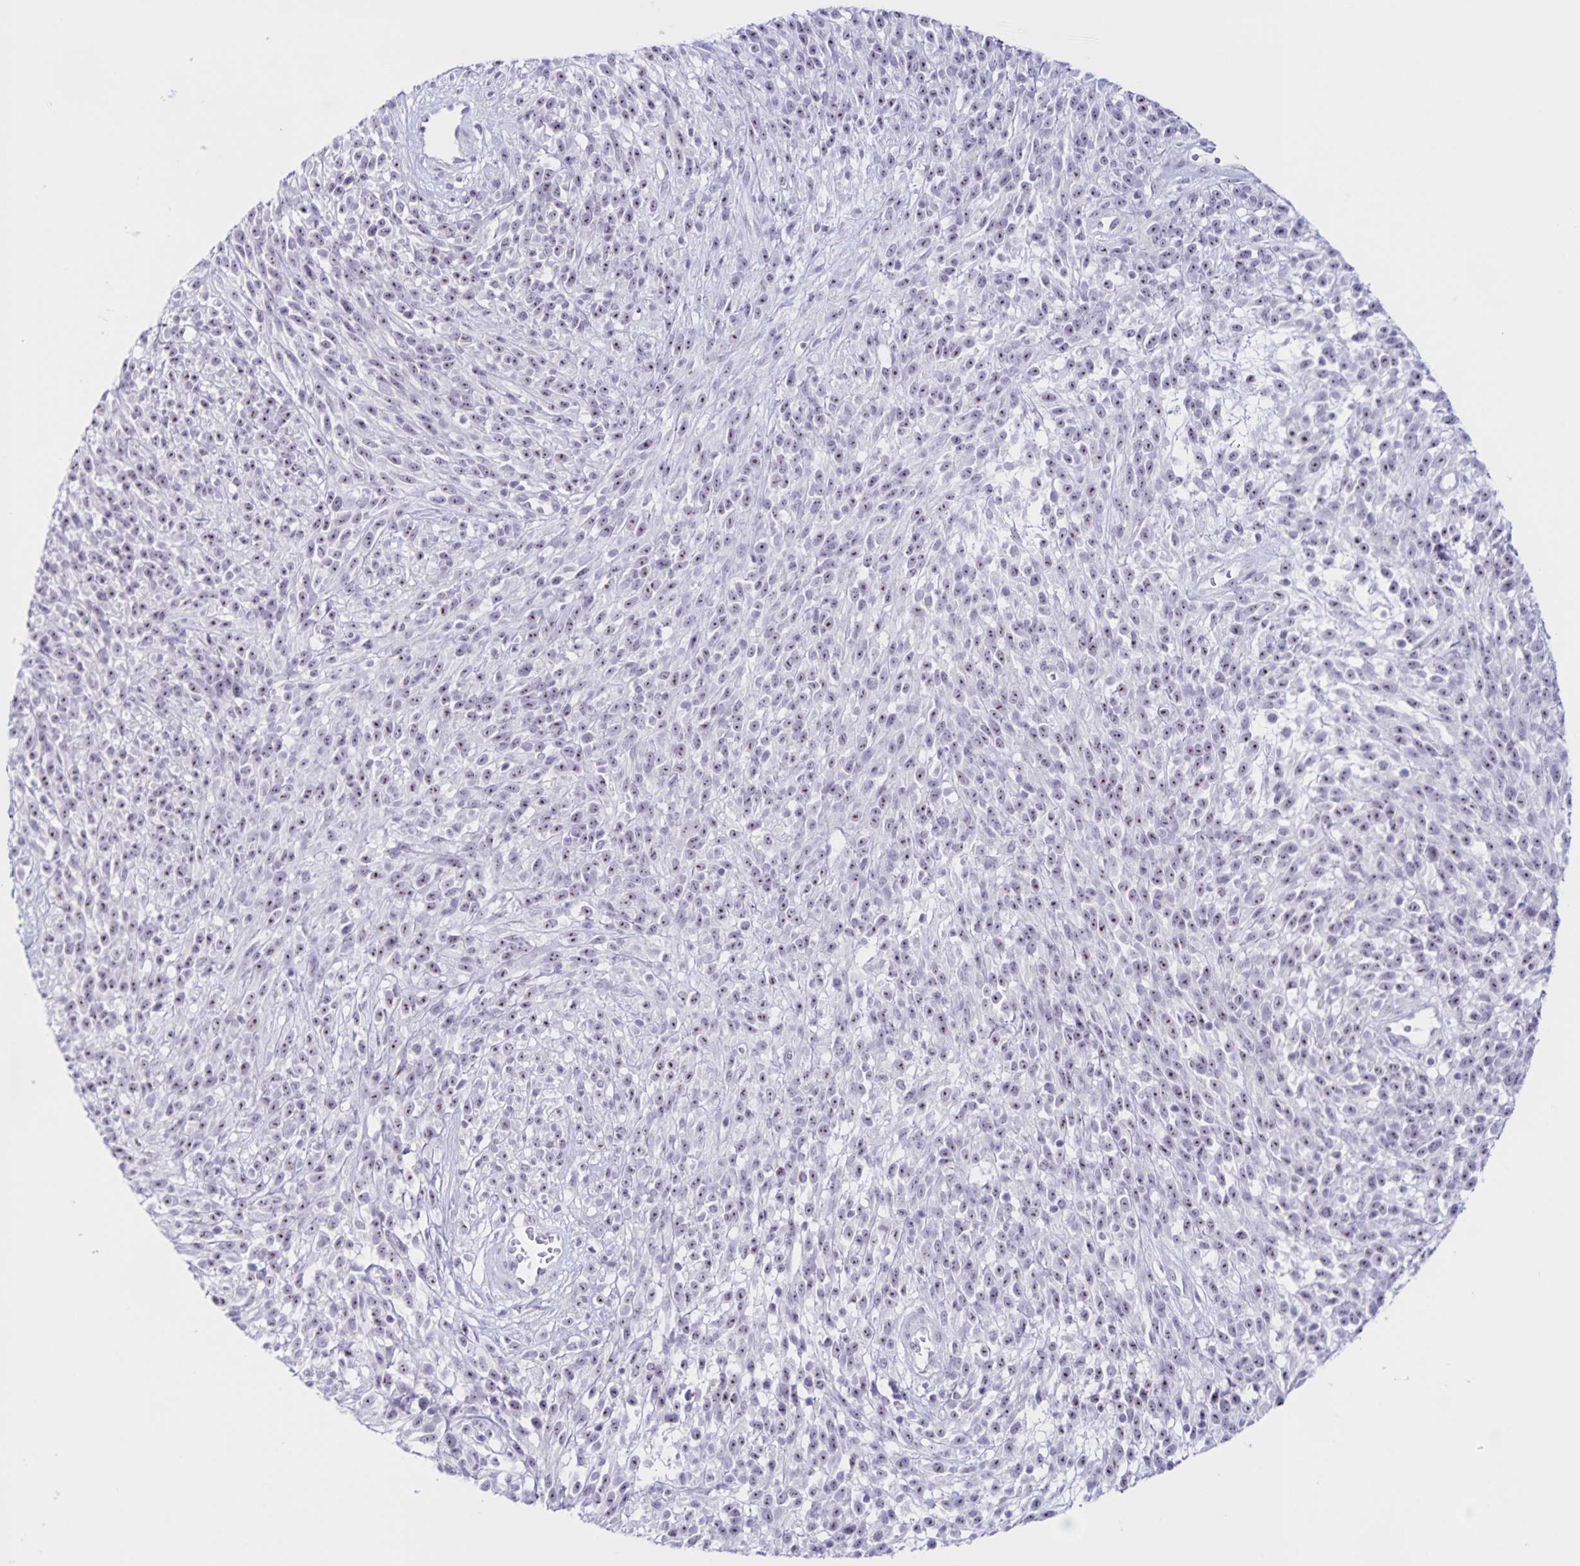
{"staining": {"intensity": "moderate", "quantity": "25%-75%", "location": "nuclear"}, "tissue": "melanoma", "cell_type": "Tumor cells", "image_type": "cancer", "snomed": [{"axis": "morphology", "description": "Malignant melanoma, NOS"}, {"axis": "topography", "description": "Skin"}, {"axis": "topography", "description": "Skin of trunk"}], "caption": "Melanoma stained with a protein marker demonstrates moderate staining in tumor cells.", "gene": "FAM170A", "patient": {"sex": "male", "age": 74}}